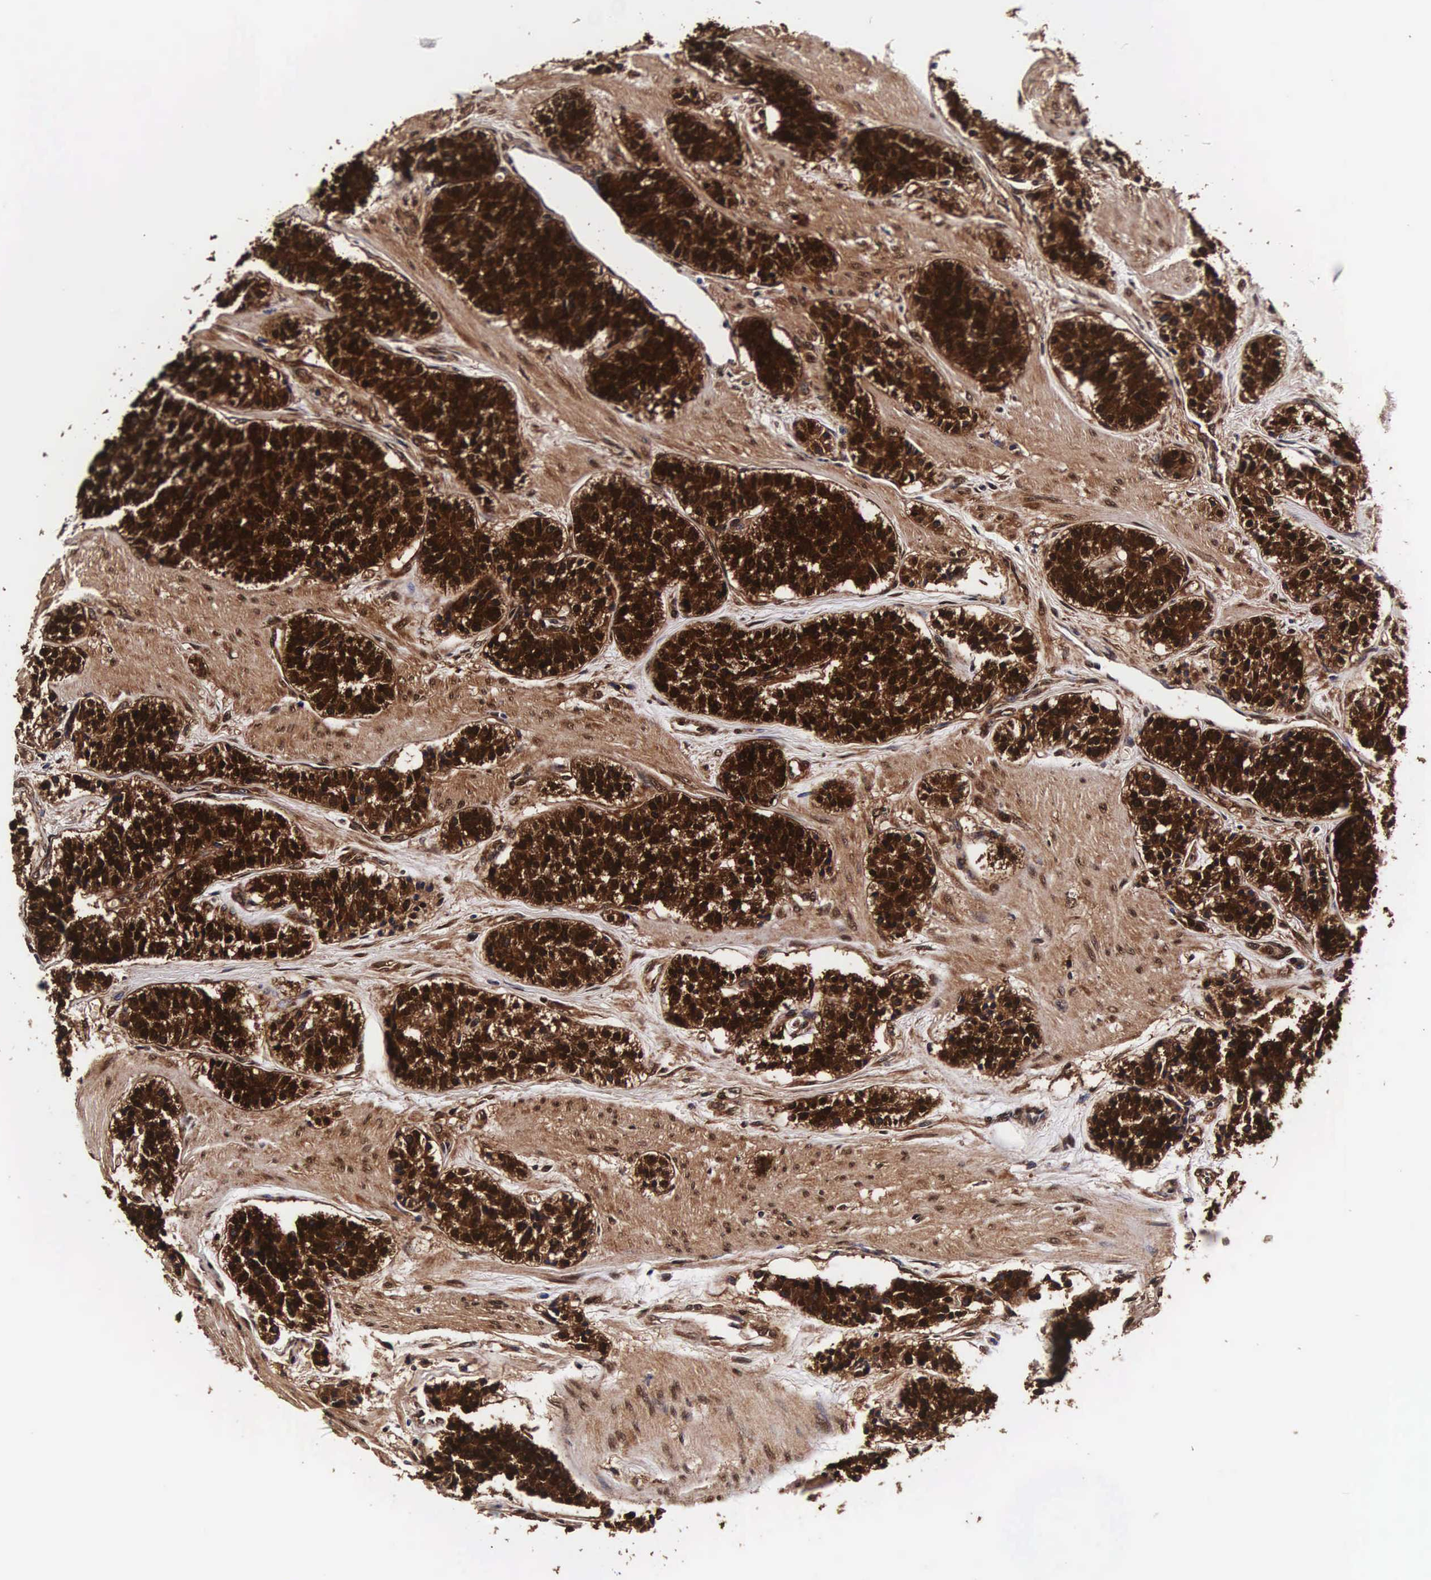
{"staining": {"intensity": "strong", "quantity": ">75%", "location": "cytoplasmic/membranous,nuclear"}, "tissue": "carcinoid", "cell_type": "Tumor cells", "image_type": "cancer", "snomed": [{"axis": "morphology", "description": "Carcinoid, malignant, NOS"}, {"axis": "topography", "description": "Stomach"}], "caption": "Immunohistochemical staining of carcinoid displays high levels of strong cytoplasmic/membranous and nuclear protein staining in about >75% of tumor cells.", "gene": "TECPR2", "patient": {"sex": "female", "age": 76}}